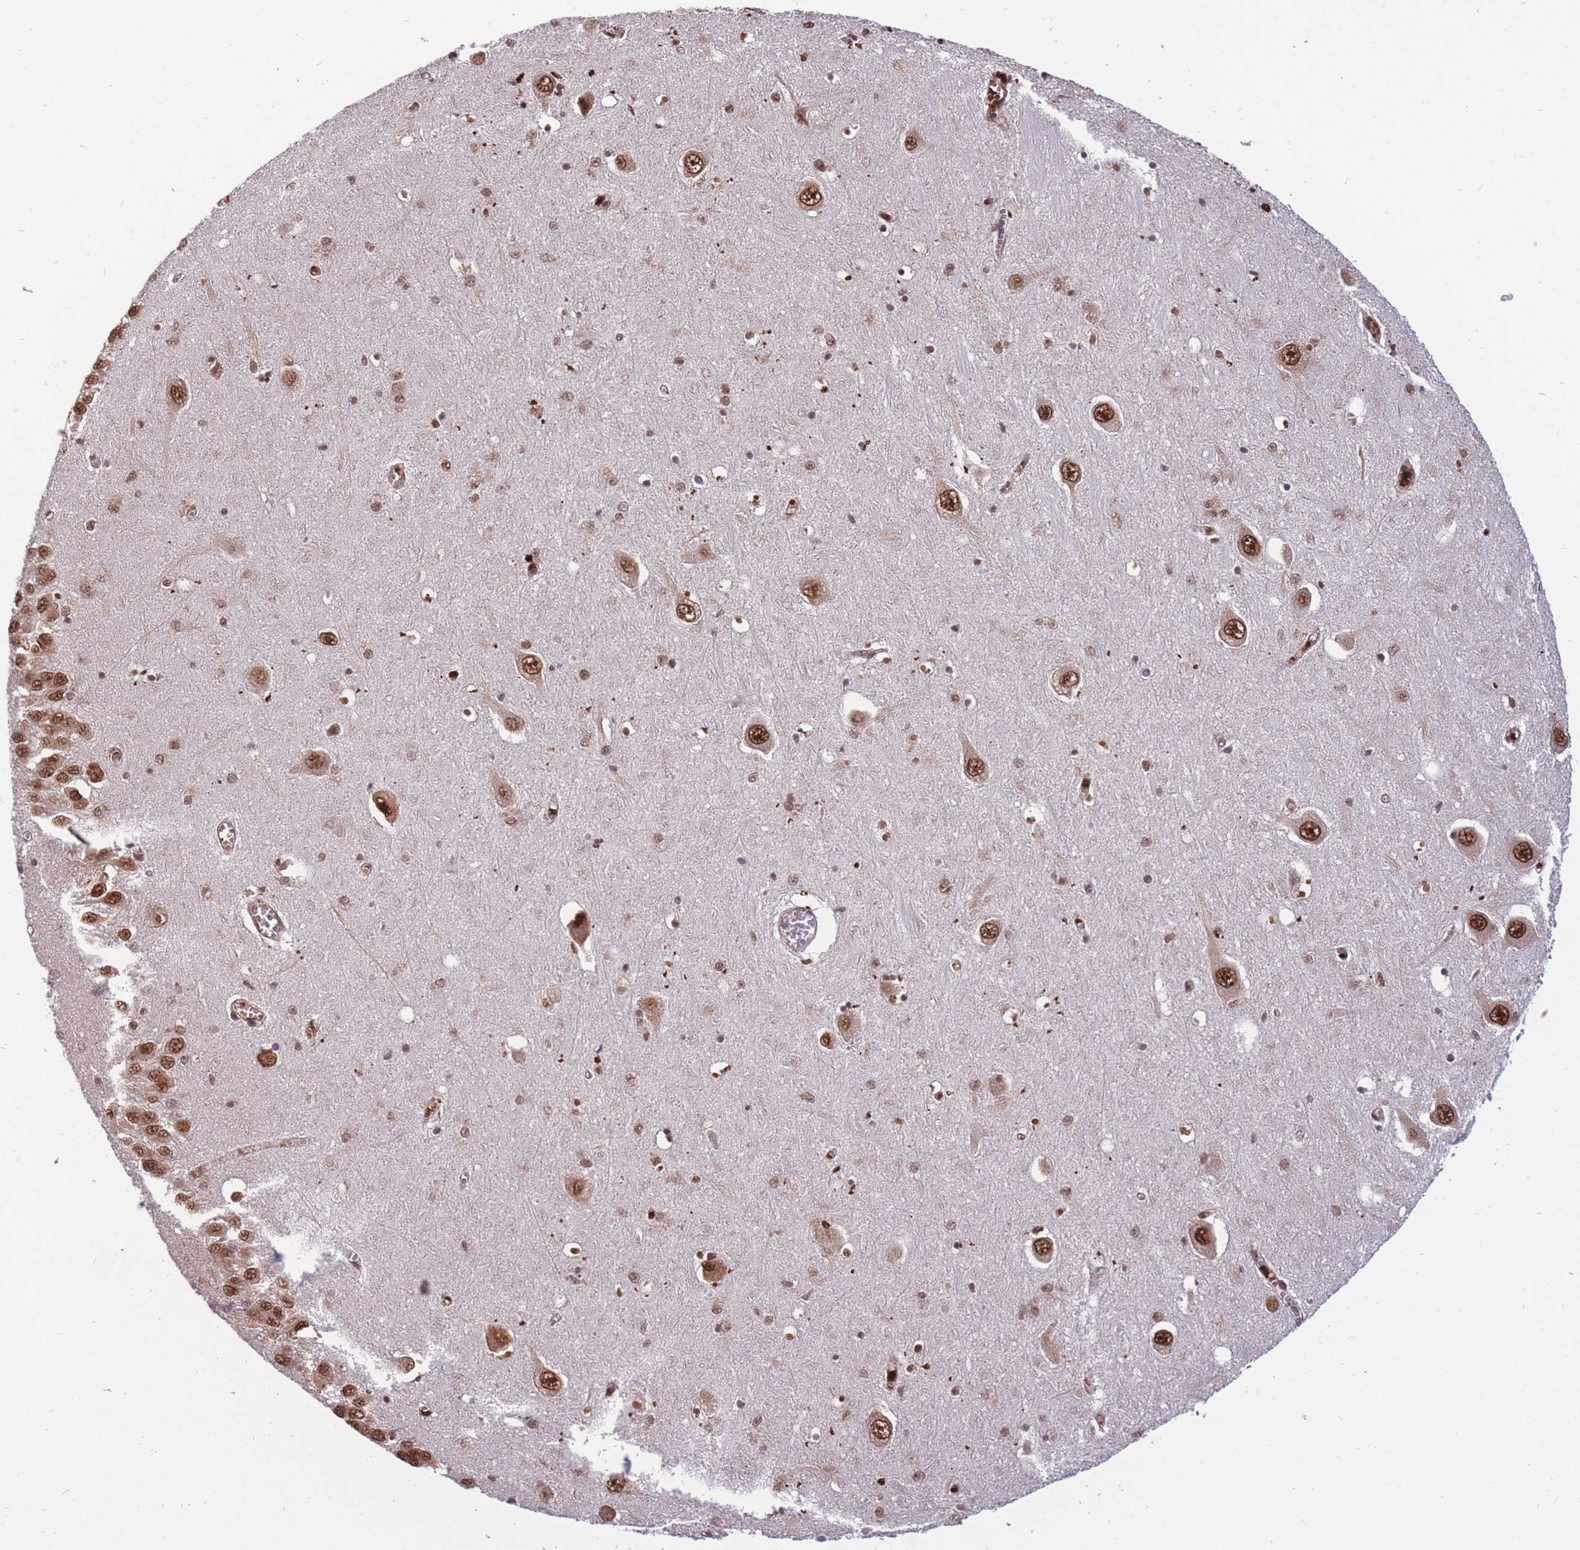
{"staining": {"intensity": "strong", "quantity": ">75%", "location": "nuclear"}, "tissue": "hippocampus", "cell_type": "Glial cells", "image_type": "normal", "snomed": [{"axis": "morphology", "description": "Normal tissue, NOS"}, {"axis": "topography", "description": "Hippocampus"}], "caption": "An image showing strong nuclear positivity in approximately >75% of glial cells in unremarkable hippocampus, as visualized by brown immunohistochemical staining.", "gene": "PRPF19", "patient": {"sex": "male", "age": 70}}